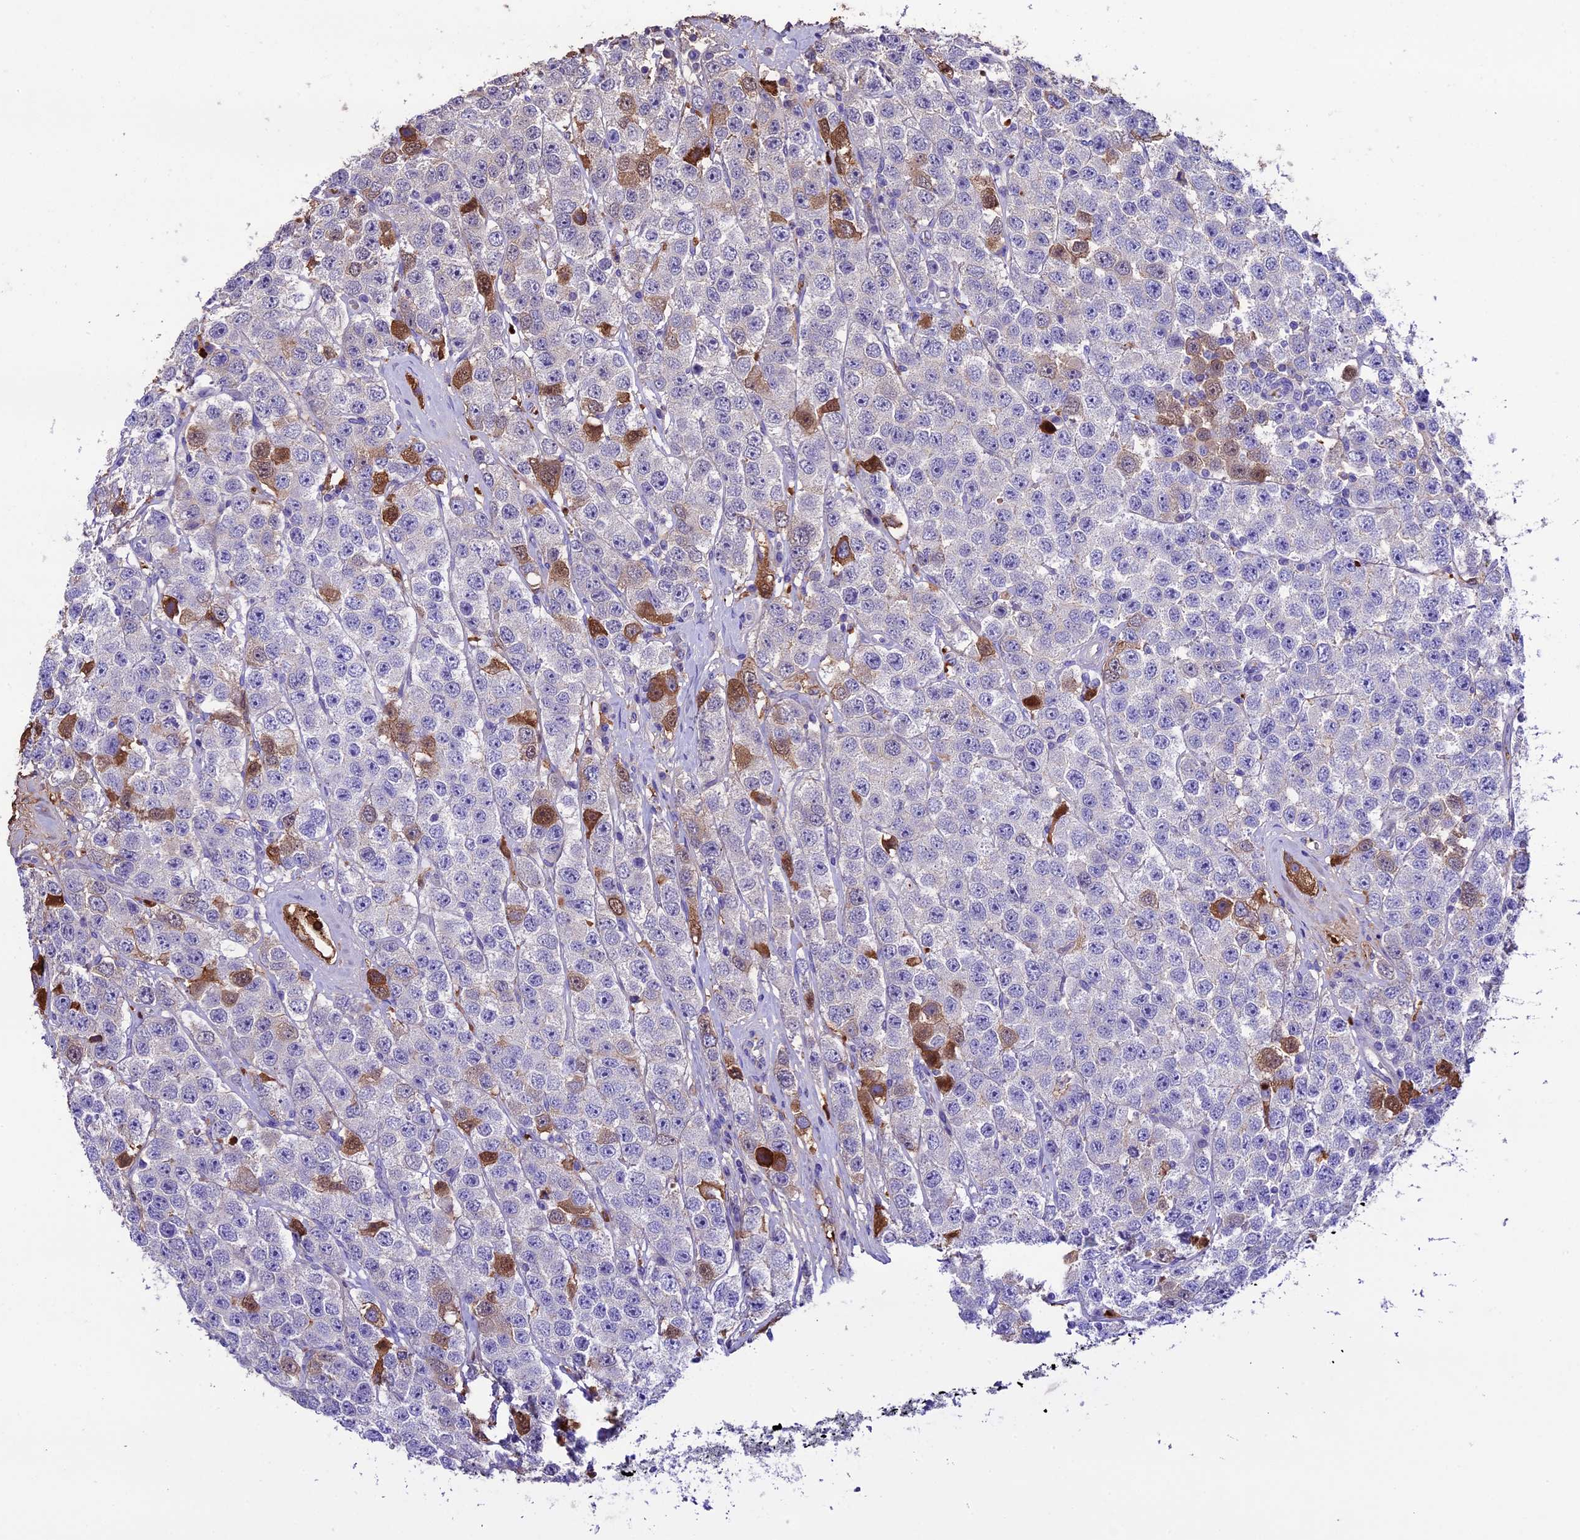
{"staining": {"intensity": "moderate", "quantity": "<25%", "location": "cytoplasmic/membranous"}, "tissue": "testis cancer", "cell_type": "Tumor cells", "image_type": "cancer", "snomed": [{"axis": "morphology", "description": "Seminoma, NOS"}, {"axis": "topography", "description": "Testis"}], "caption": "This photomicrograph exhibits IHC staining of human testis cancer, with low moderate cytoplasmic/membranous staining in approximately <25% of tumor cells.", "gene": "TCP11L2", "patient": {"sex": "male", "age": 28}}